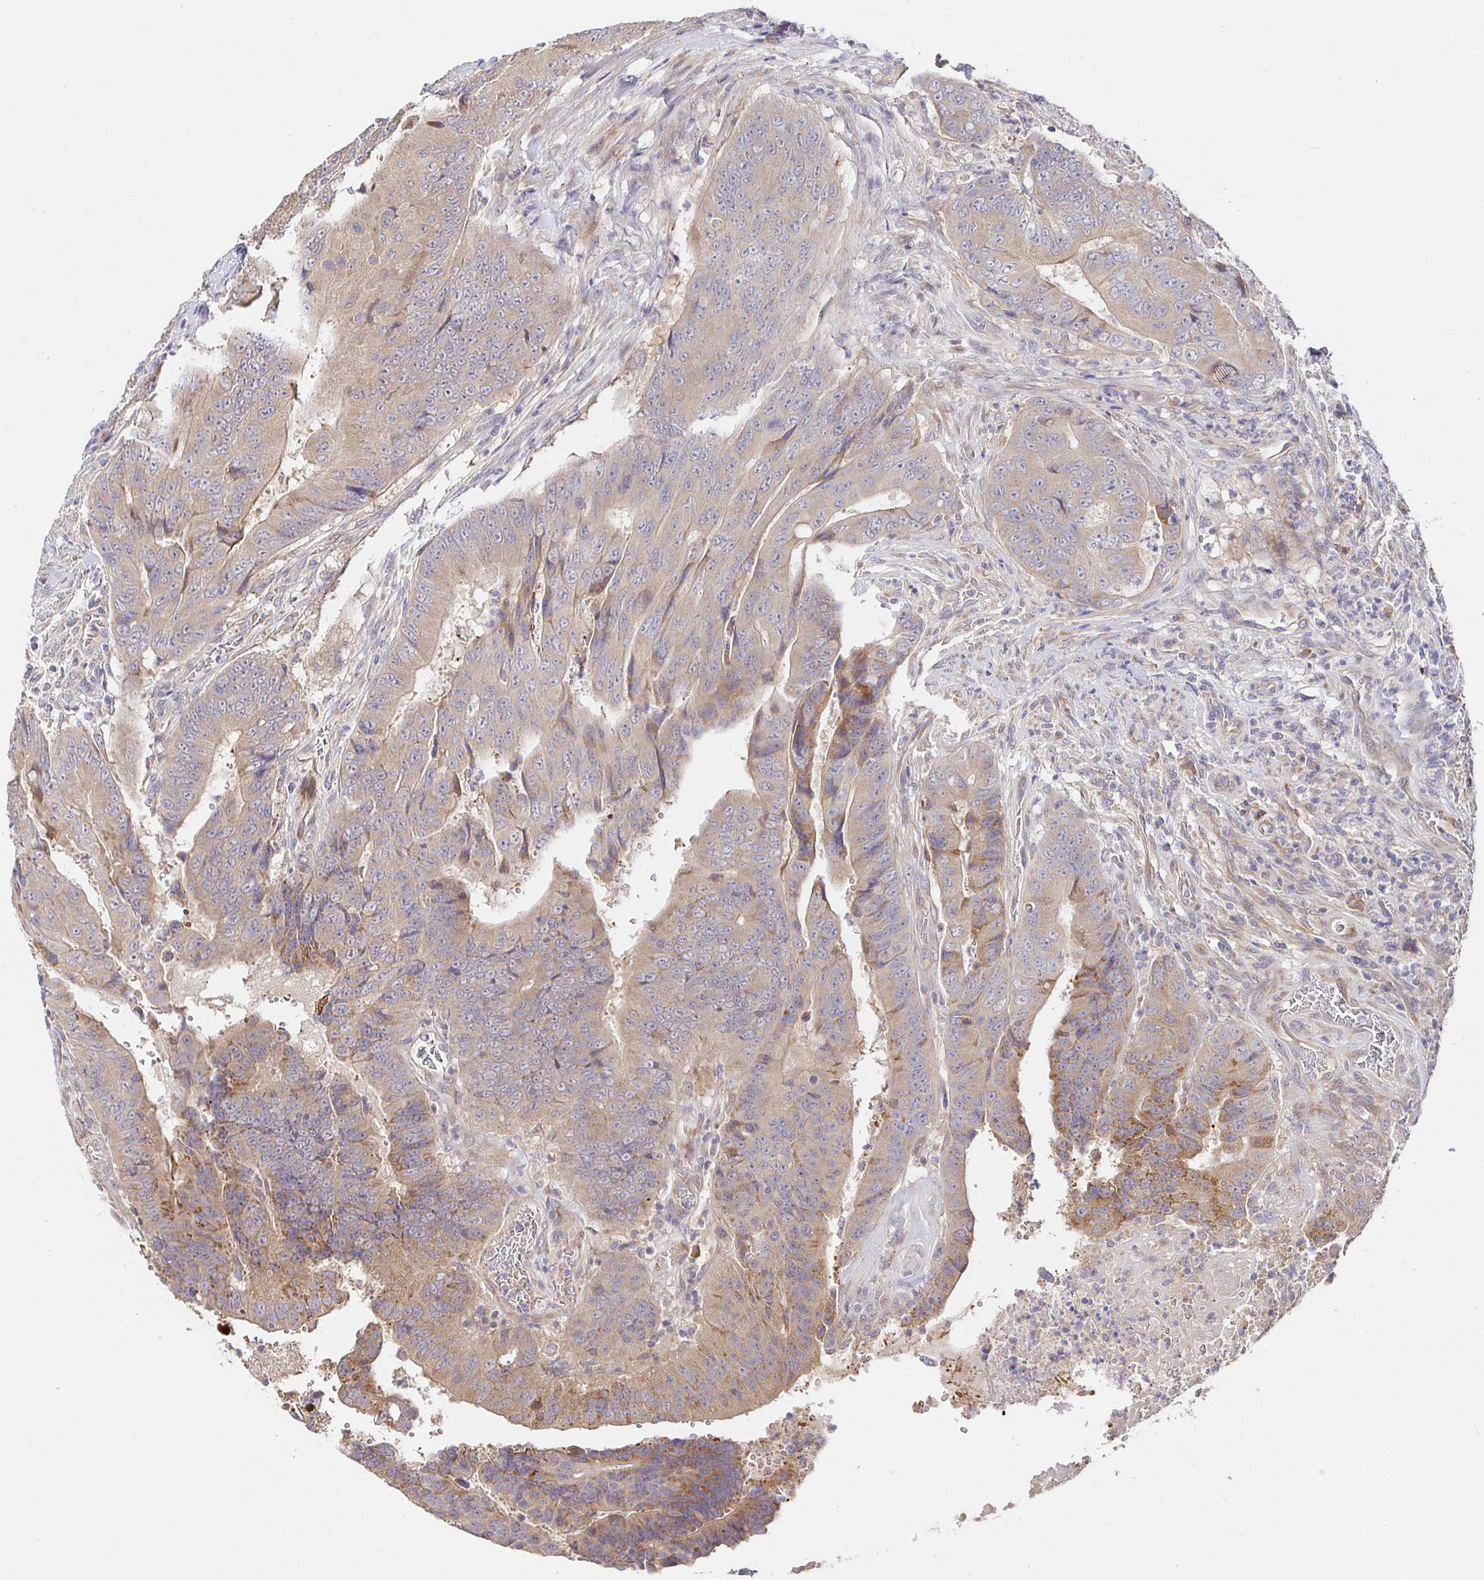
{"staining": {"intensity": "moderate", "quantity": ">75%", "location": "cytoplasmic/membranous"}, "tissue": "colorectal cancer", "cell_type": "Tumor cells", "image_type": "cancer", "snomed": [{"axis": "morphology", "description": "Adenocarcinoma, NOS"}, {"axis": "topography", "description": "Colon"}], "caption": "Protein staining by immunohistochemistry exhibits moderate cytoplasmic/membranous staining in approximately >75% of tumor cells in colorectal cancer. The protein is shown in brown color, while the nuclei are stained blue.", "gene": "ZDHHC11", "patient": {"sex": "female", "age": 48}}